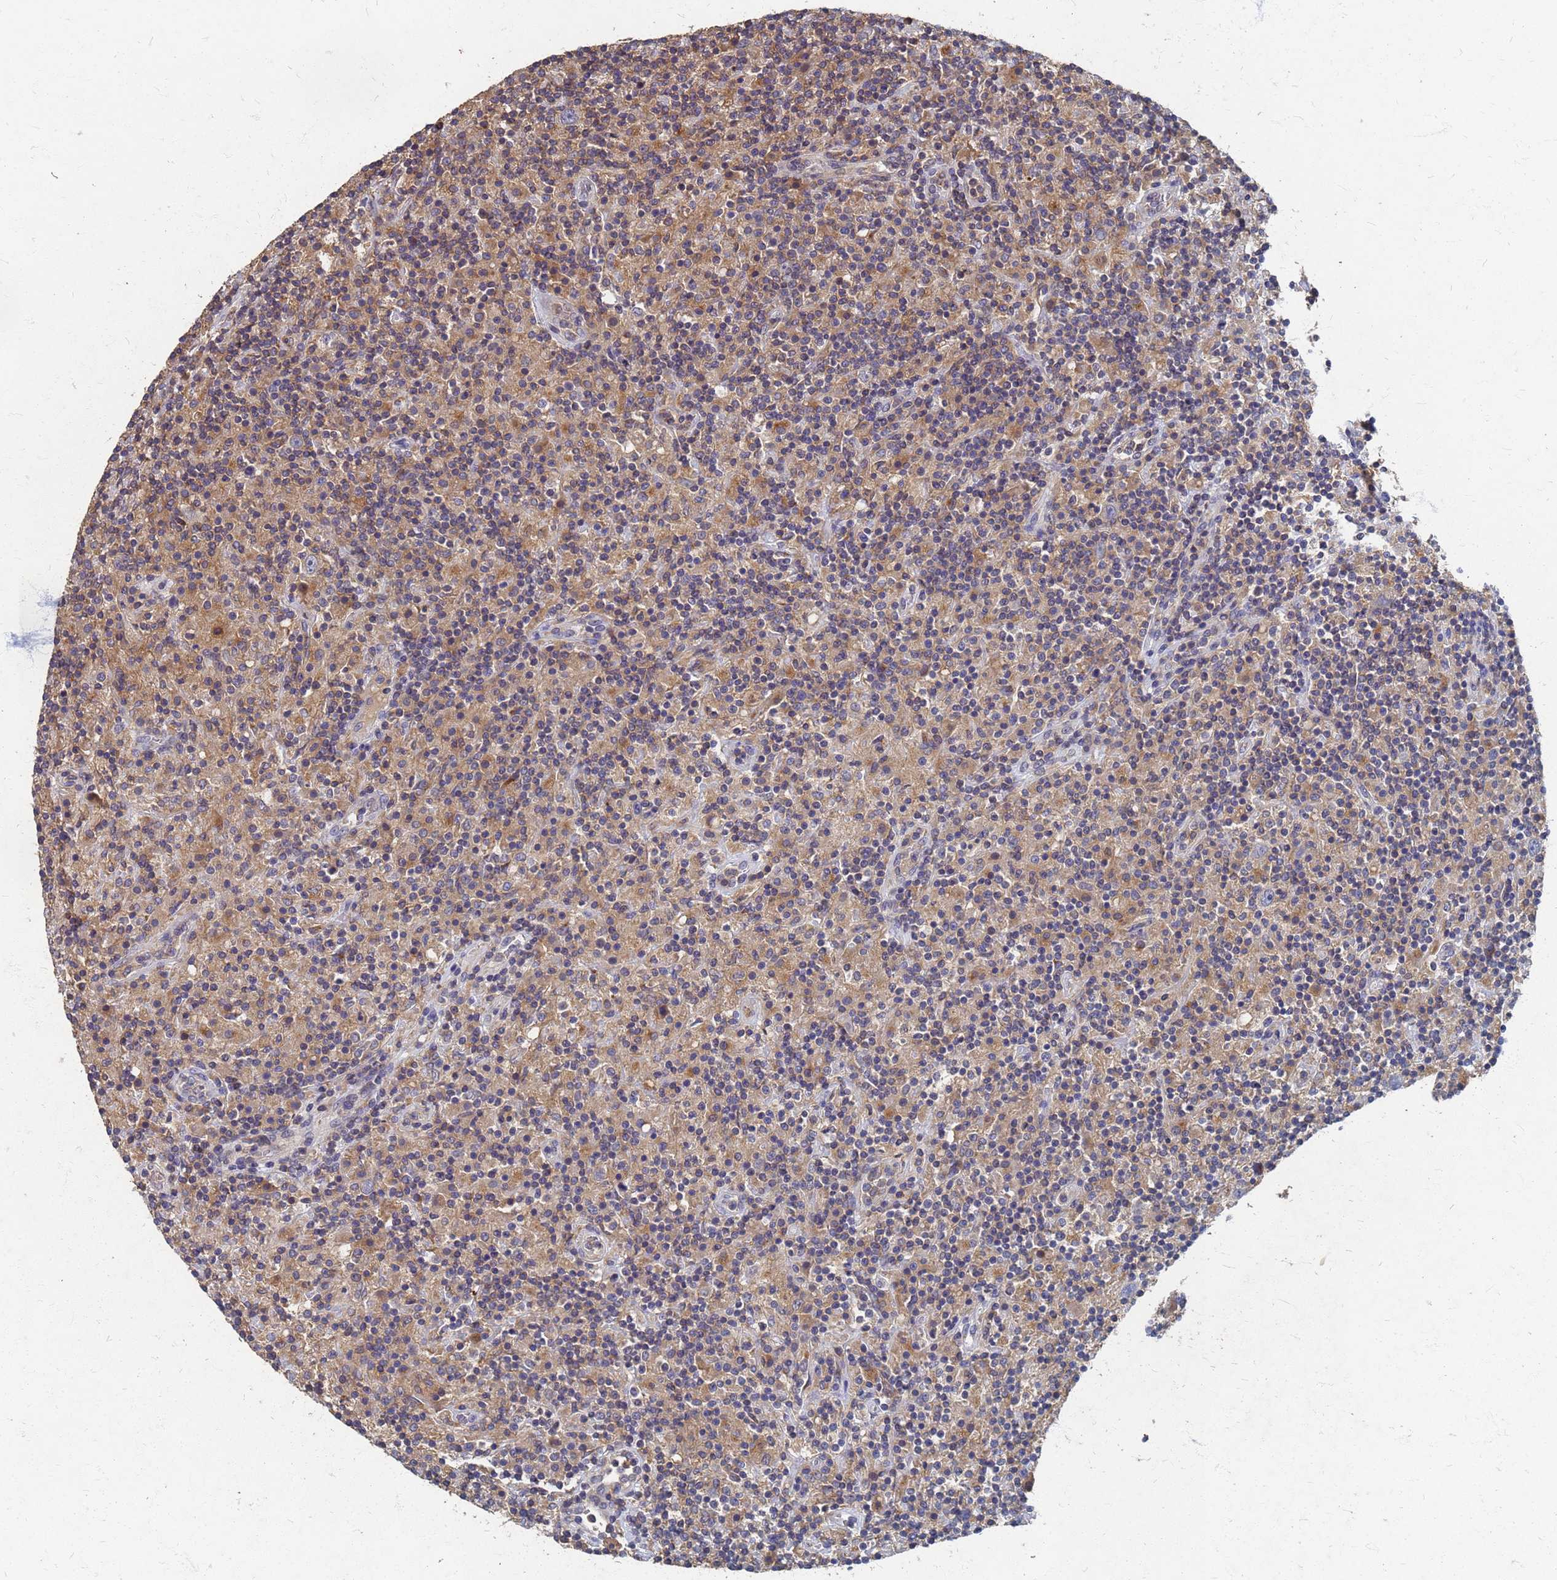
{"staining": {"intensity": "weak", "quantity": "<25%", "location": "cytoplasmic/membranous"}, "tissue": "lymphoma", "cell_type": "Tumor cells", "image_type": "cancer", "snomed": [{"axis": "morphology", "description": "Hodgkin's disease, NOS"}, {"axis": "topography", "description": "Lymph node"}], "caption": "Lymphoma was stained to show a protein in brown. There is no significant expression in tumor cells.", "gene": "KRCC1", "patient": {"sex": "male", "age": 70}}